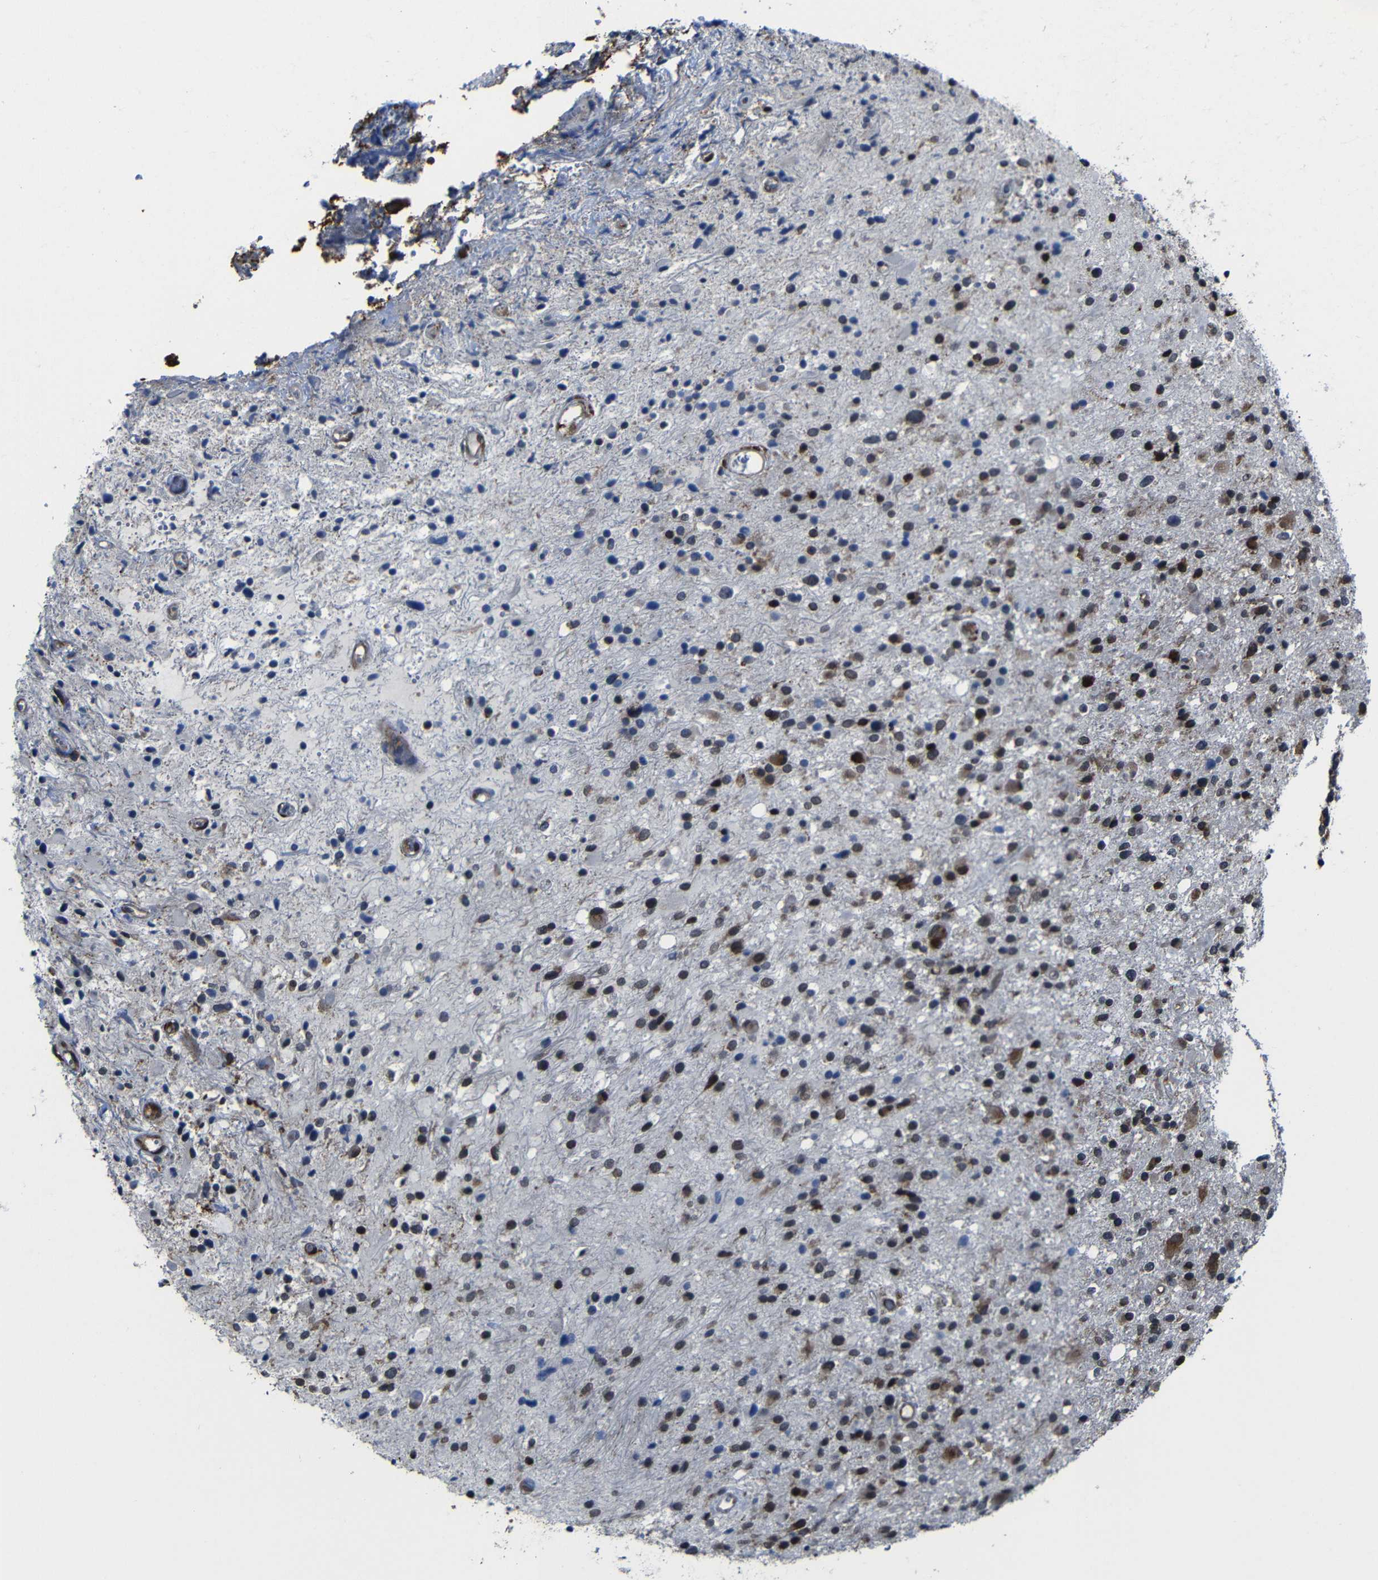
{"staining": {"intensity": "moderate", "quantity": ">75%", "location": "cytoplasmic/membranous,nuclear"}, "tissue": "glioma", "cell_type": "Tumor cells", "image_type": "cancer", "snomed": [{"axis": "morphology", "description": "Glioma, malignant, High grade"}, {"axis": "topography", "description": "Brain"}], "caption": "Tumor cells demonstrate medium levels of moderate cytoplasmic/membranous and nuclear positivity in about >75% of cells in glioma. The protein is shown in brown color, while the nuclei are stained blue.", "gene": "KIAA0513", "patient": {"sex": "male", "age": 33}}